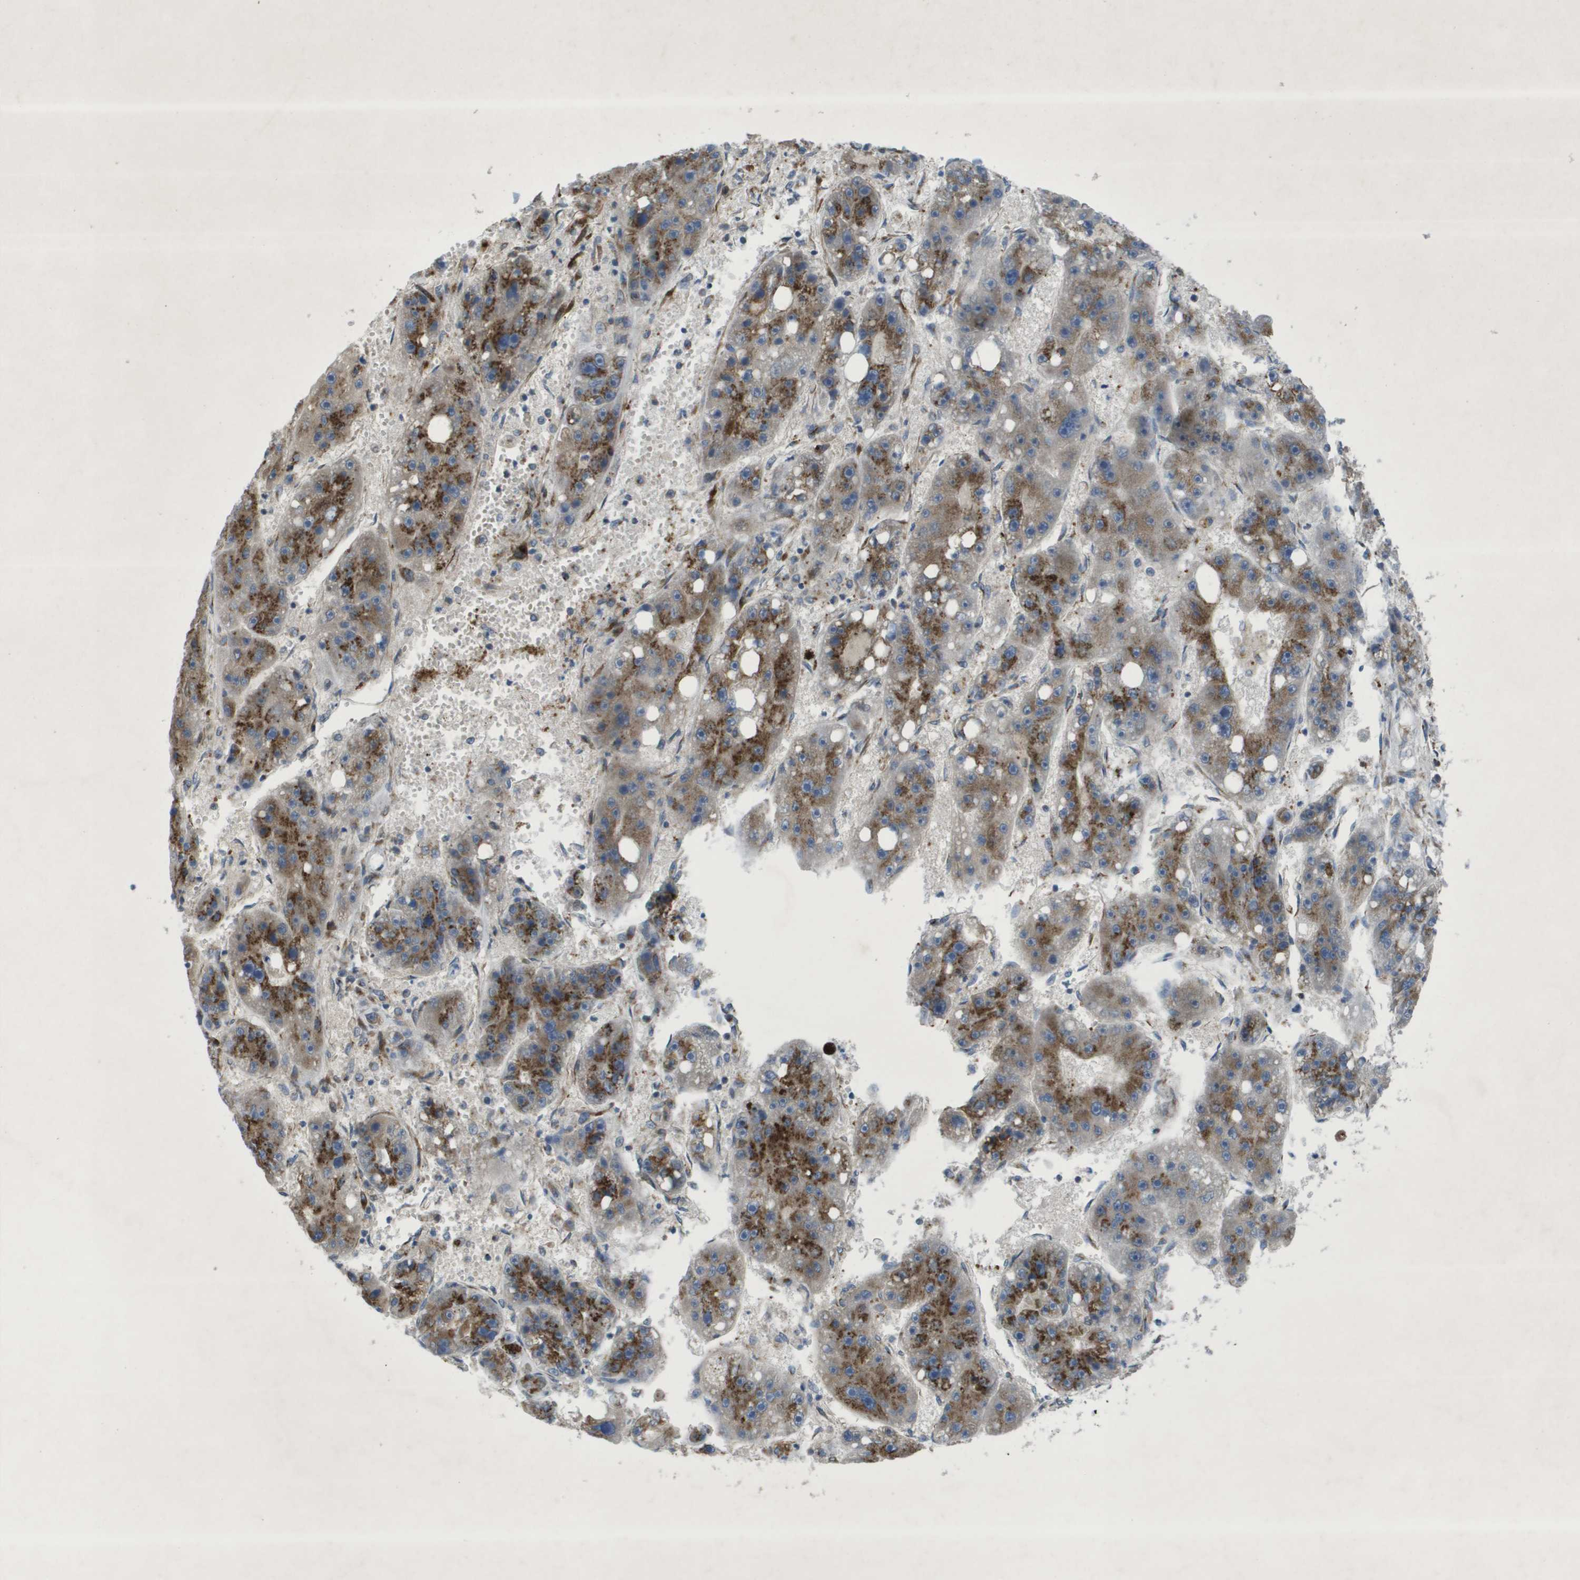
{"staining": {"intensity": "strong", "quantity": ">75%", "location": "cytoplasmic/membranous"}, "tissue": "liver cancer", "cell_type": "Tumor cells", "image_type": "cancer", "snomed": [{"axis": "morphology", "description": "Carcinoma, Hepatocellular, NOS"}, {"axis": "topography", "description": "Liver"}], "caption": "Human hepatocellular carcinoma (liver) stained for a protein (brown) displays strong cytoplasmic/membranous positive staining in approximately >75% of tumor cells.", "gene": "QSOX2", "patient": {"sex": "female", "age": 61}}